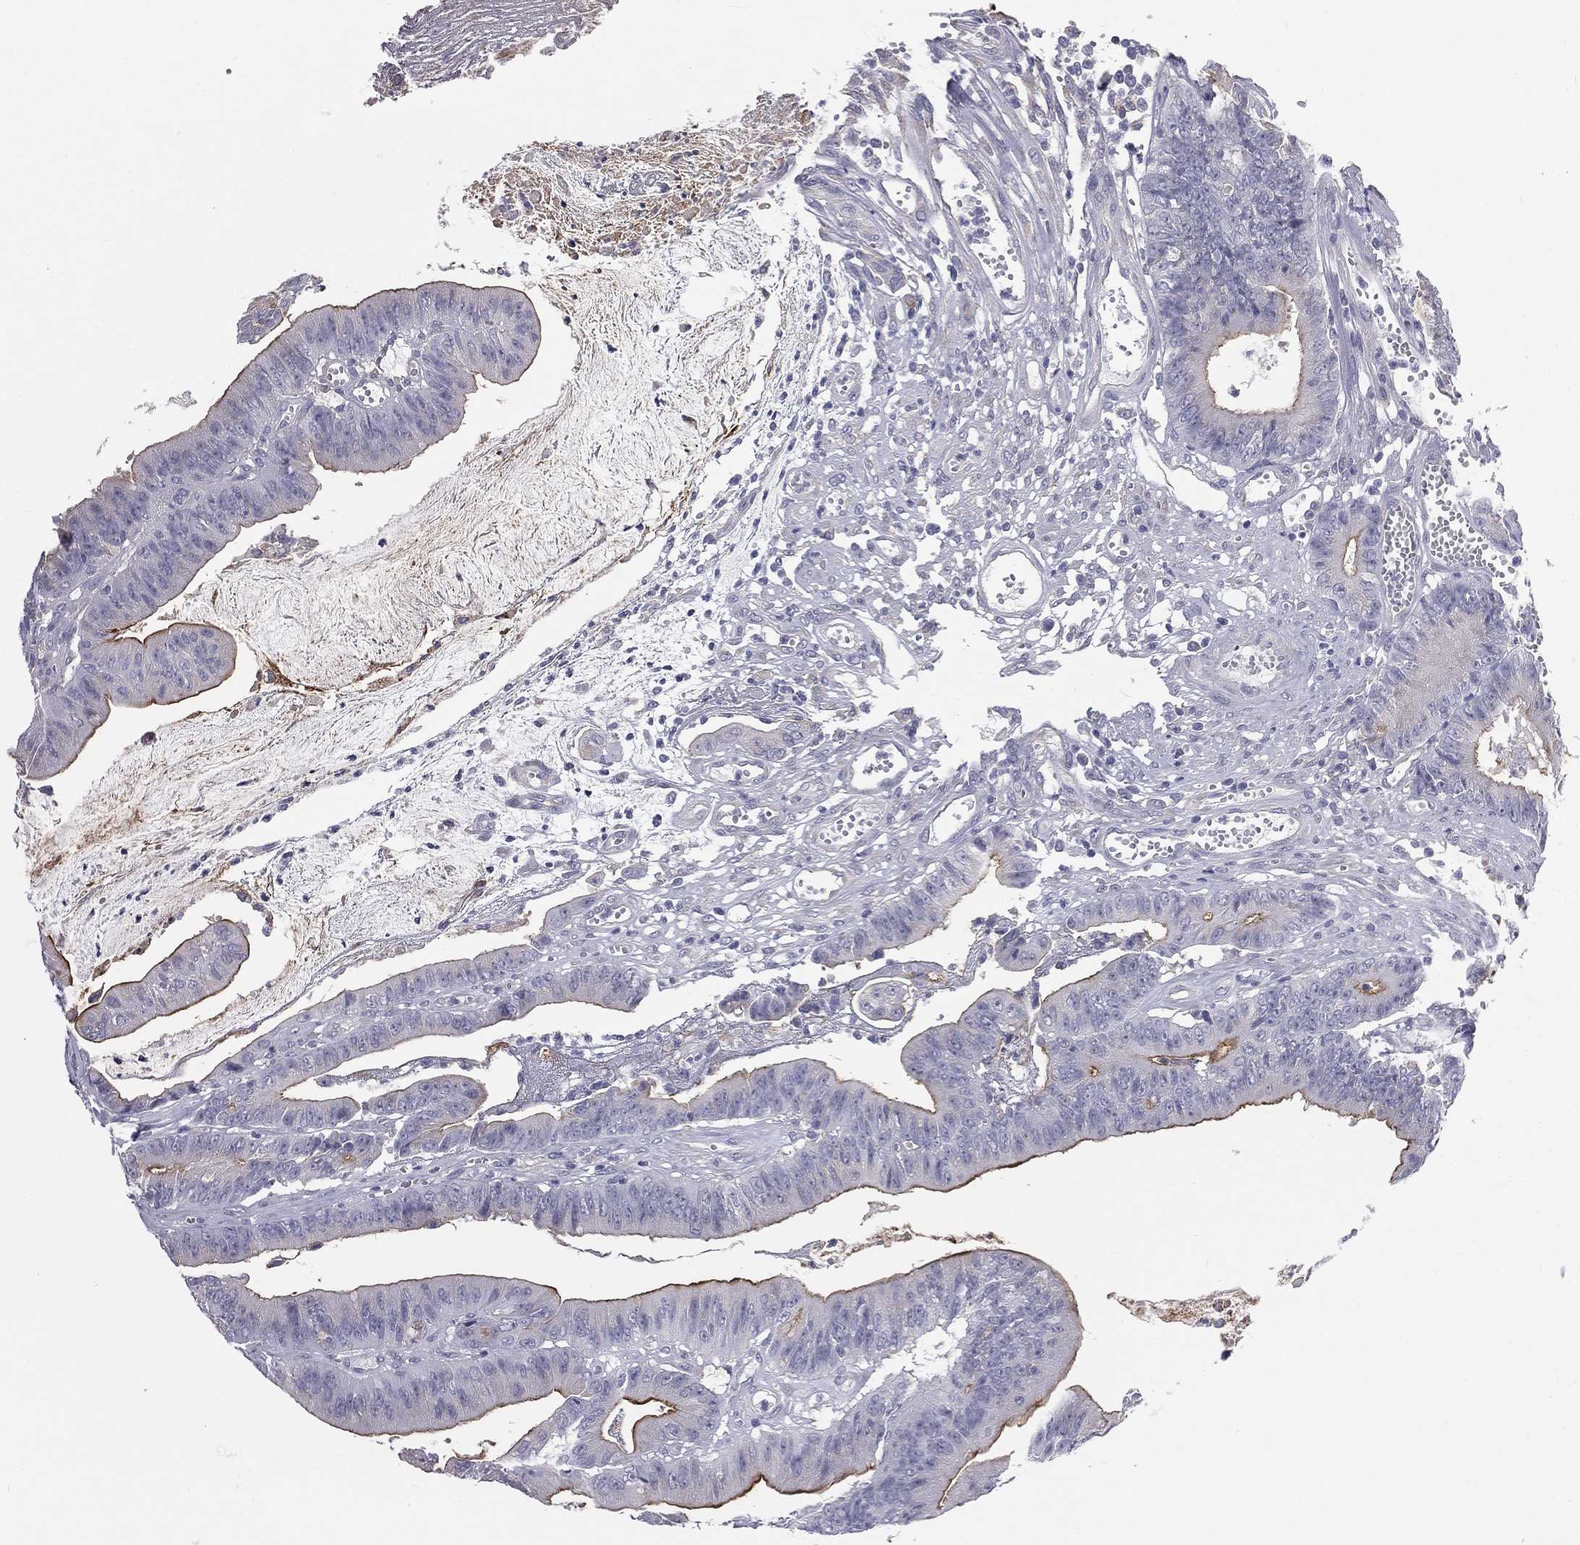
{"staining": {"intensity": "moderate", "quantity": "<25%", "location": "cytoplasmic/membranous"}, "tissue": "colorectal cancer", "cell_type": "Tumor cells", "image_type": "cancer", "snomed": [{"axis": "morphology", "description": "Adenocarcinoma, NOS"}, {"axis": "topography", "description": "Colon"}], "caption": "Colorectal cancer was stained to show a protein in brown. There is low levels of moderate cytoplasmic/membranous positivity in approximately <25% of tumor cells.", "gene": "MUC13", "patient": {"sex": "female", "age": 69}}